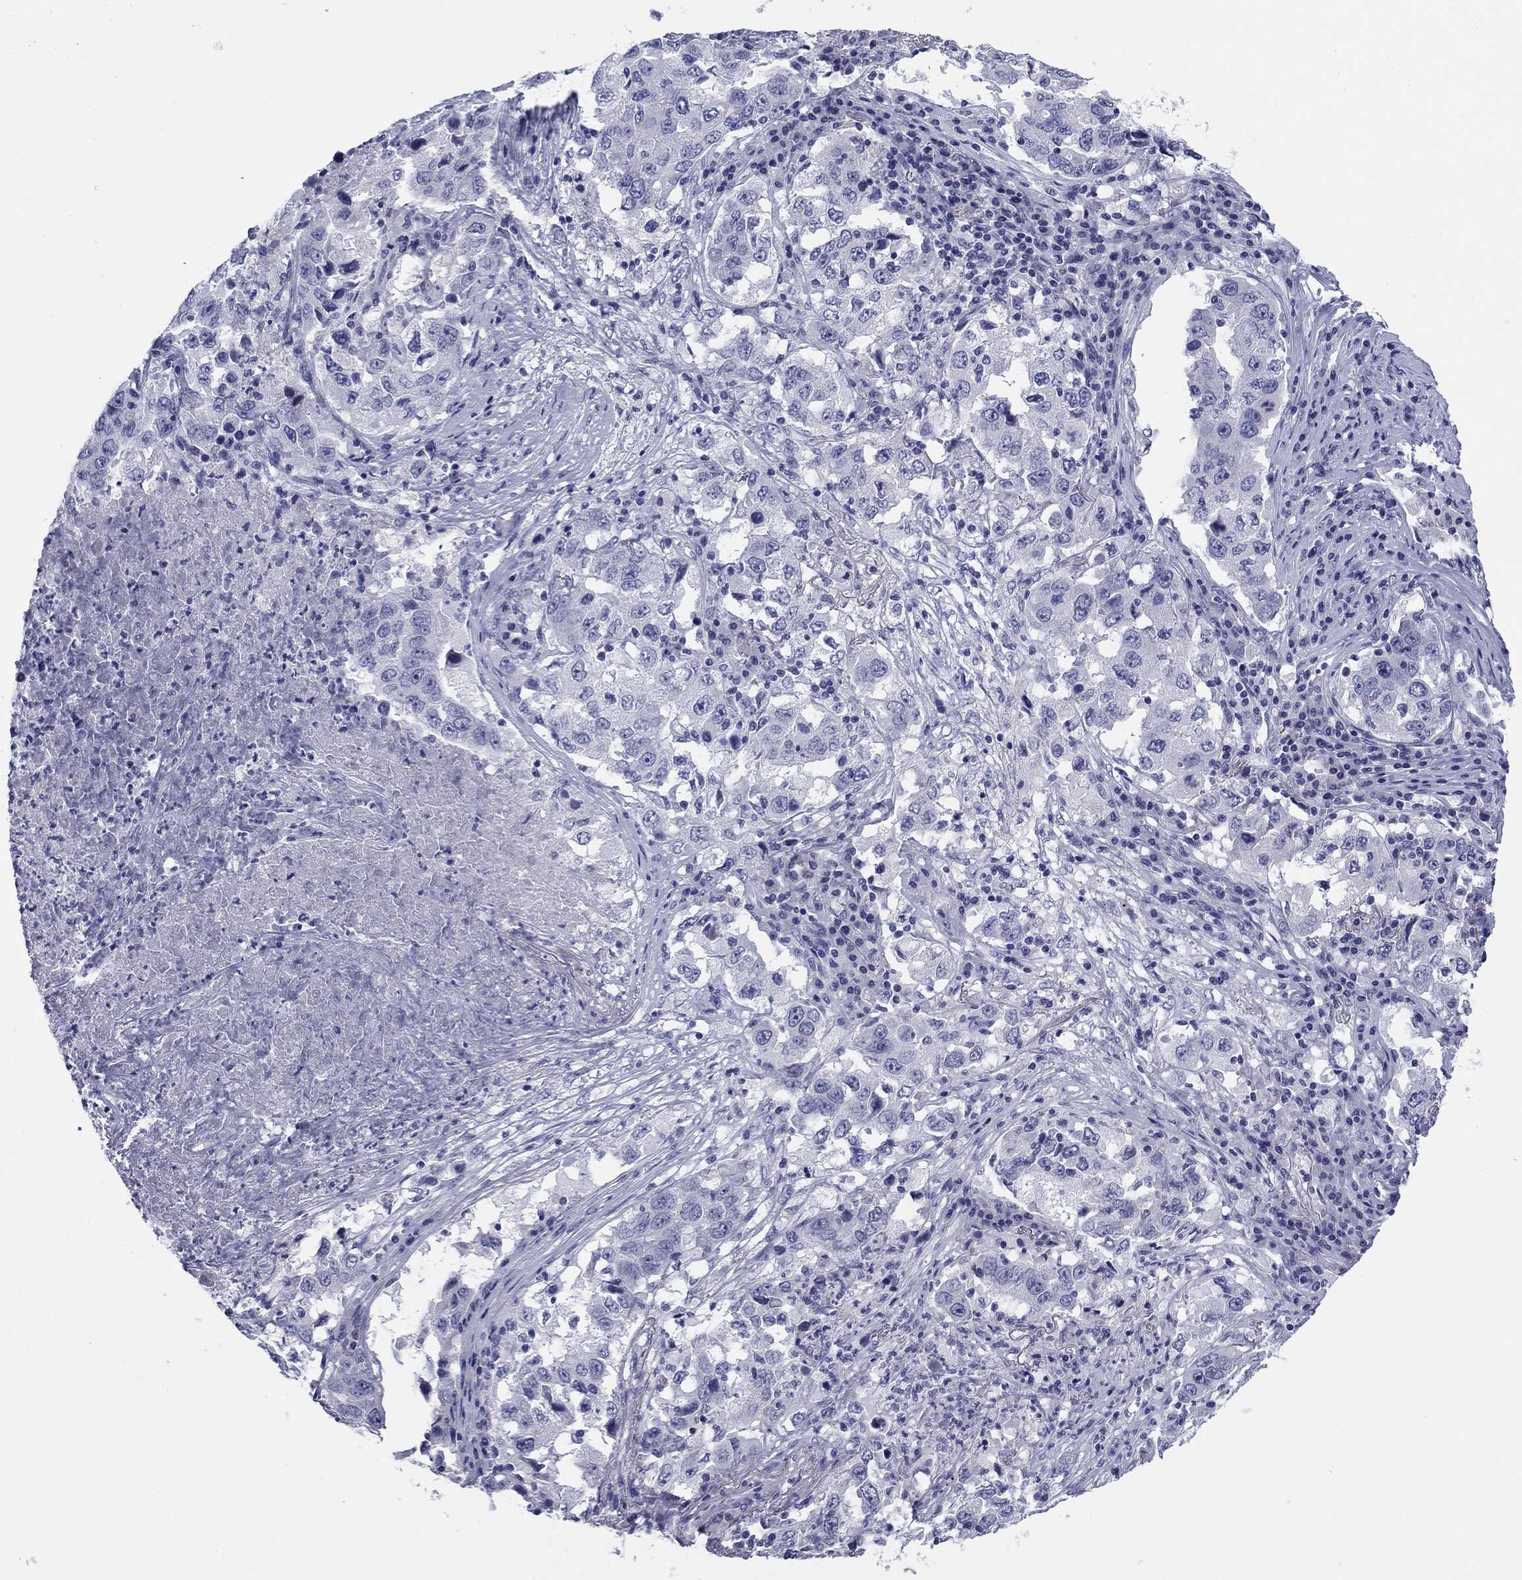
{"staining": {"intensity": "negative", "quantity": "none", "location": "none"}, "tissue": "lung cancer", "cell_type": "Tumor cells", "image_type": "cancer", "snomed": [{"axis": "morphology", "description": "Adenocarcinoma, NOS"}, {"axis": "topography", "description": "Lung"}], "caption": "Human lung cancer stained for a protein using immunohistochemistry (IHC) shows no positivity in tumor cells.", "gene": "ABCC2", "patient": {"sex": "male", "age": 73}}